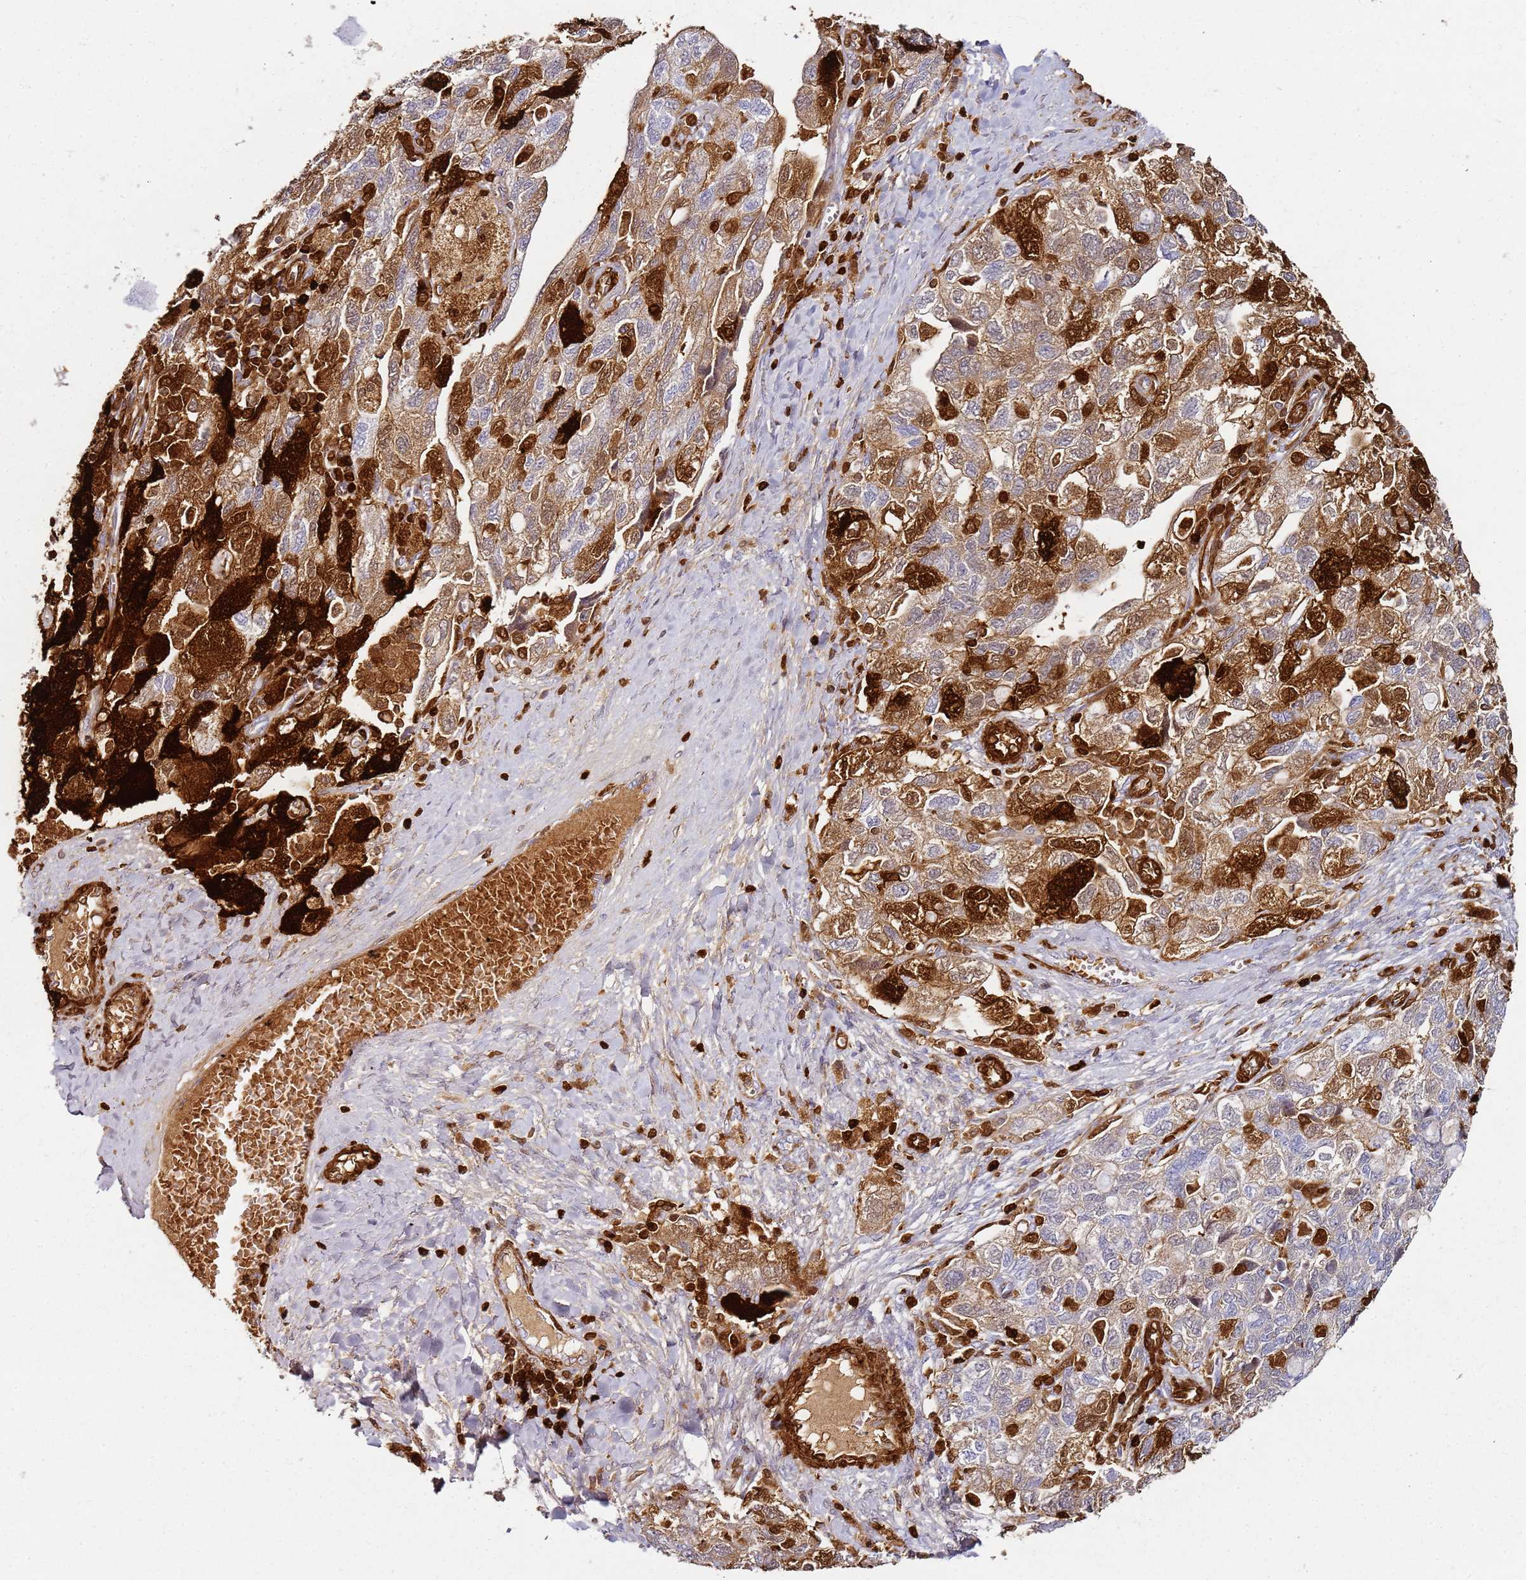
{"staining": {"intensity": "moderate", "quantity": "25%-75%", "location": "cytoplasmic/membranous,nuclear"}, "tissue": "ovarian cancer", "cell_type": "Tumor cells", "image_type": "cancer", "snomed": [{"axis": "morphology", "description": "Carcinoma, NOS"}, {"axis": "morphology", "description": "Cystadenocarcinoma, serous, NOS"}, {"axis": "topography", "description": "Ovary"}], "caption": "Human ovarian serous cystadenocarcinoma stained with a brown dye displays moderate cytoplasmic/membranous and nuclear positive positivity in approximately 25%-75% of tumor cells.", "gene": "S100A4", "patient": {"sex": "female", "age": 69}}